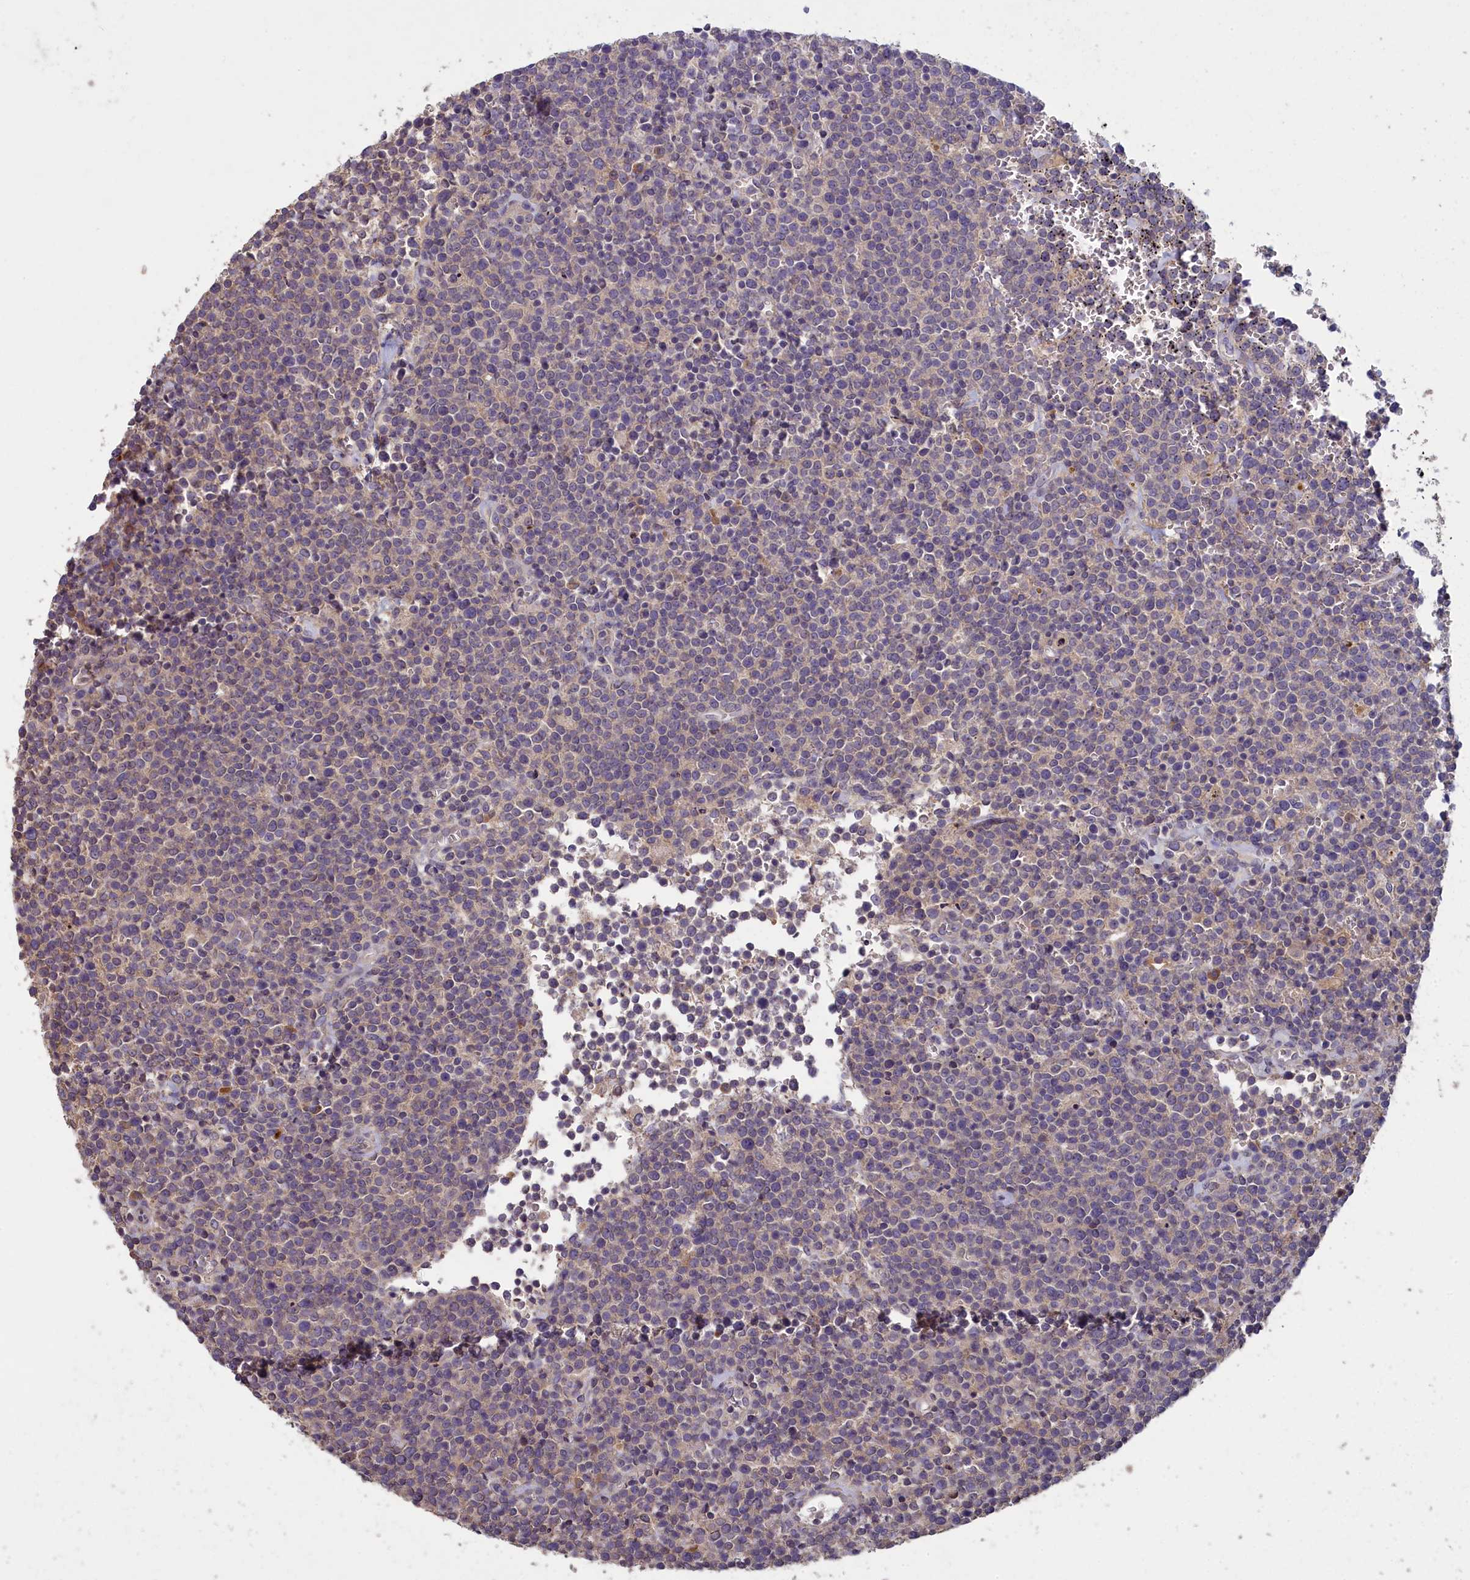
{"staining": {"intensity": "weak", "quantity": "25%-75%", "location": "cytoplasmic/membranous"}, "tissue": "lymphoma", "cell_type": "Tumor cells", "image_type": "cancer", "snomed": [{"axis": "morphology", "description": "Malignant lymphoma, non-Hodgkin's type, High grade"}, {"axis": "topography", "description": "Lymph node"}], "caption": "Weak cytoplasmic/membranous expression for a protein is seen in approximately 25%-75% of tumor cells of lymphoma using immunohistochemistry (IHC).", "gene": "NUDT6", "patient": {"sex": "male", "age": 61}}